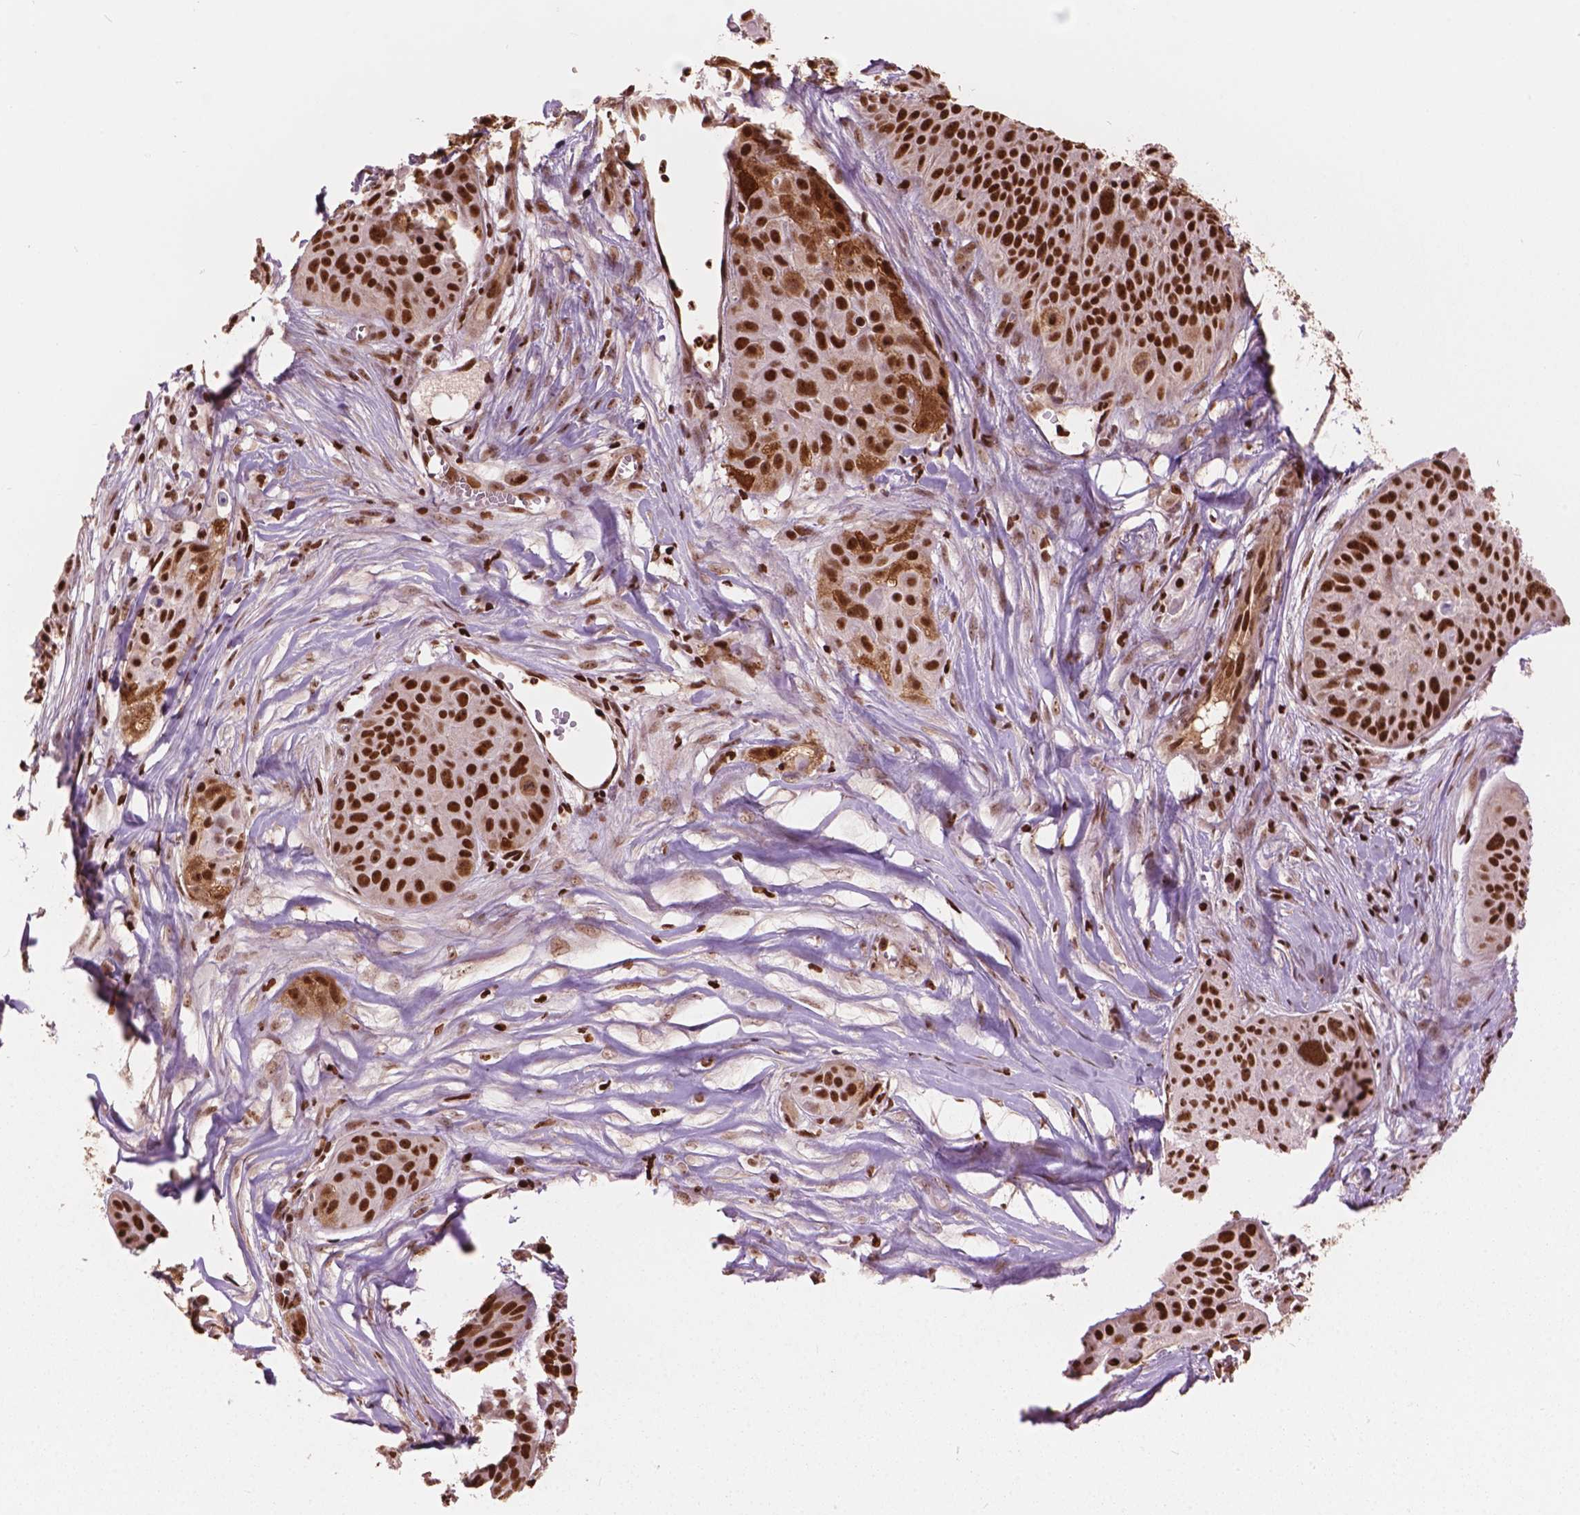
{"staining": {"intensity": "strong", "quantity": ">75%", "location": "nuclear"}, "tissue": "skin cancer", "cell_type": "Tumor cells", "image_type": "cancer", "snomed": [{"axis": "morphology", "description": "Squamous cell carcinoma, NOS"}, {"axis": "topography", "description": "Skin"}, {"axis": "topography", "description": "Anal"}], "caption": "This is an image of immunohistochemistry staining of skin cancer, which shows strong expression in the nuclear of tumor cells.", "gene": "ANP32B", "patient": {"sex": "female", "age": 75}}